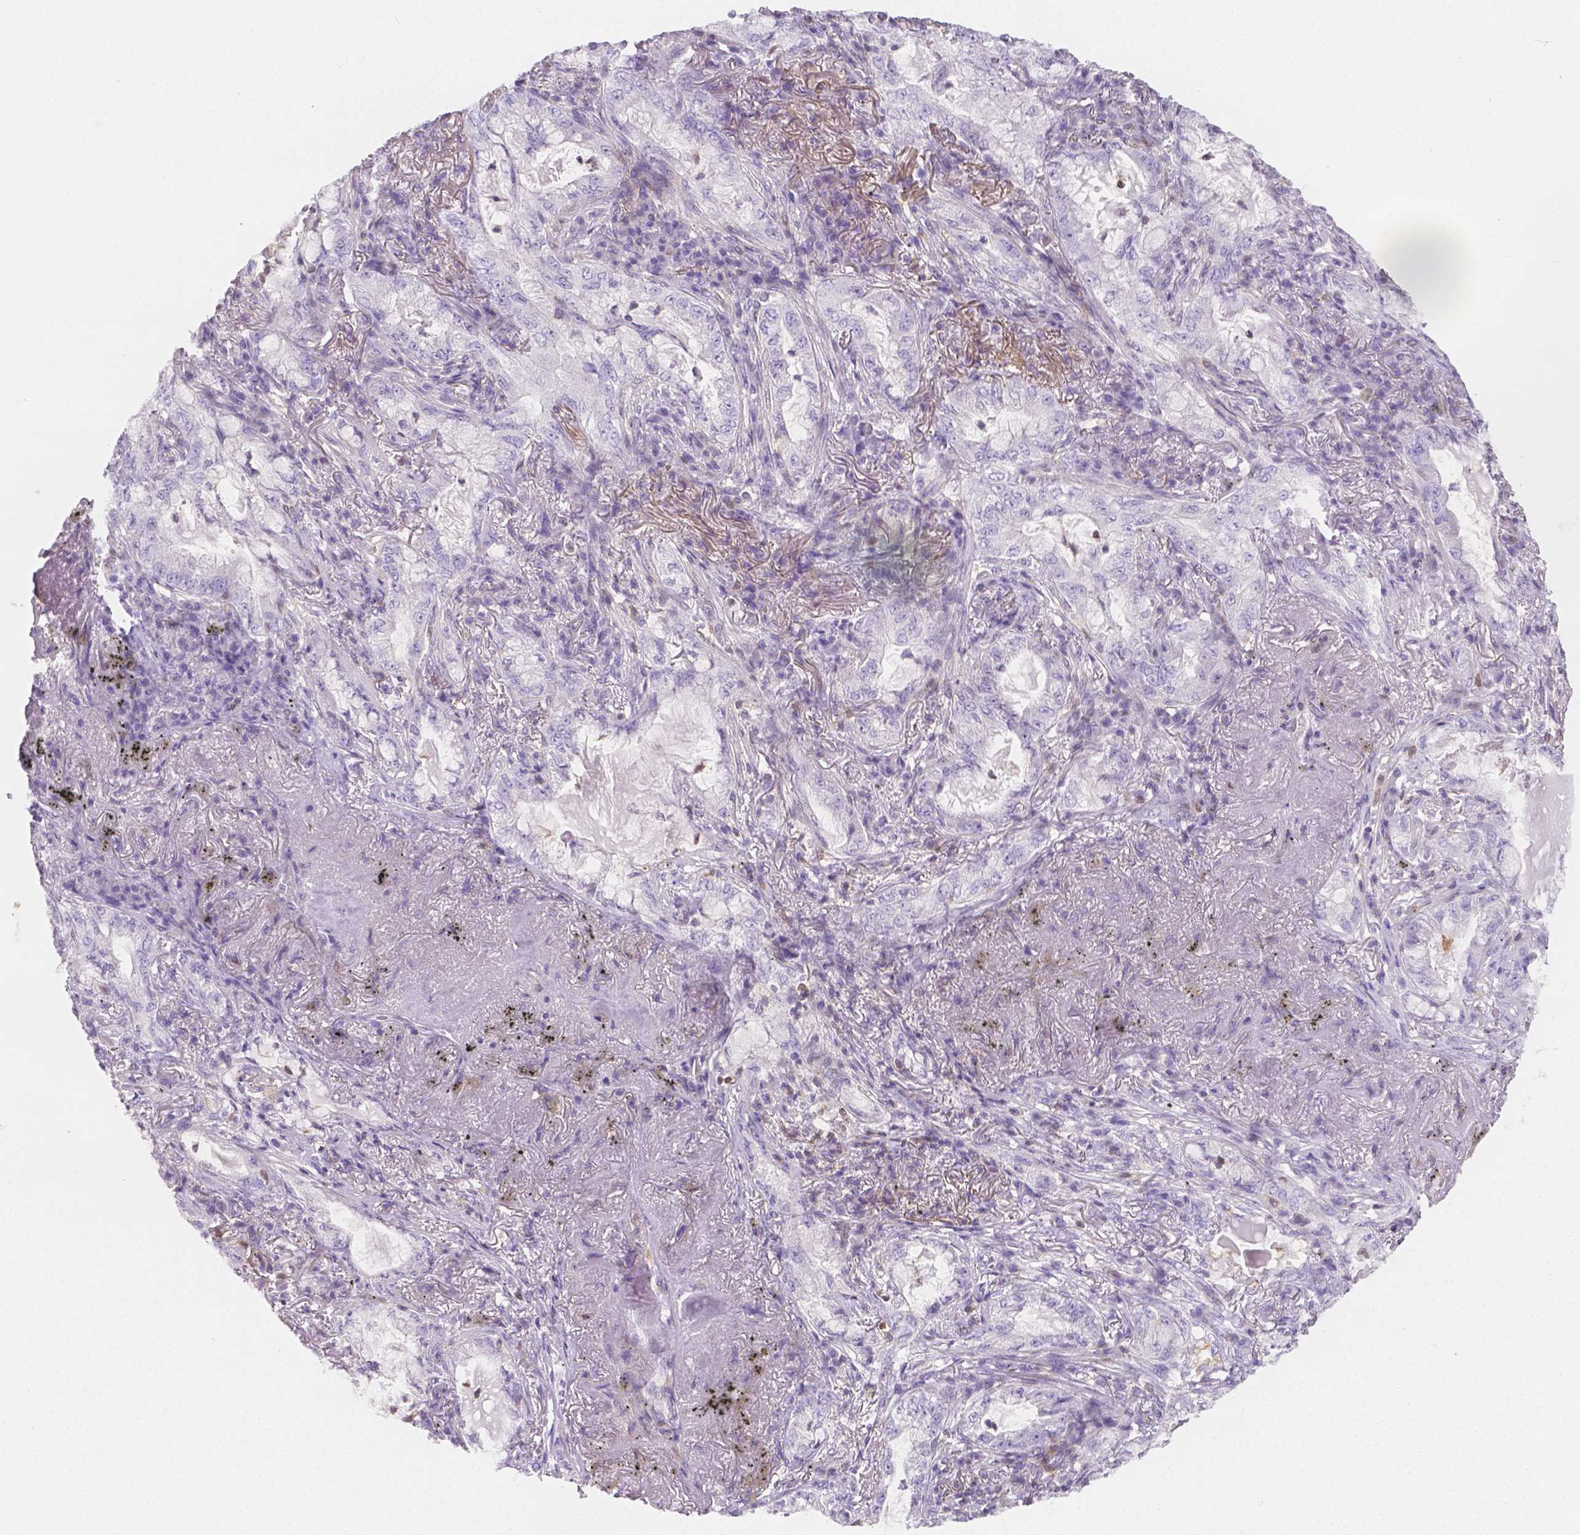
{"staining": {"intensity": "negative", "quantity": "none", "location": "none"}, "tissue": "lung cancer", "cell_type": "Tumor cells", "image_type": "cancer", "snomed": [{"axis": "morphology", "description": "Adenocarcinoma, NOS"}, {"axis": "topography", "description": "Lung"}], "caption": "High power microscopy image of an IHC photomicrograph of lung adenocarcinoma, revealing no significant expression in tumor cells.", "gene": "SGTB", "patient": {"sex": "female", "age": 73}}